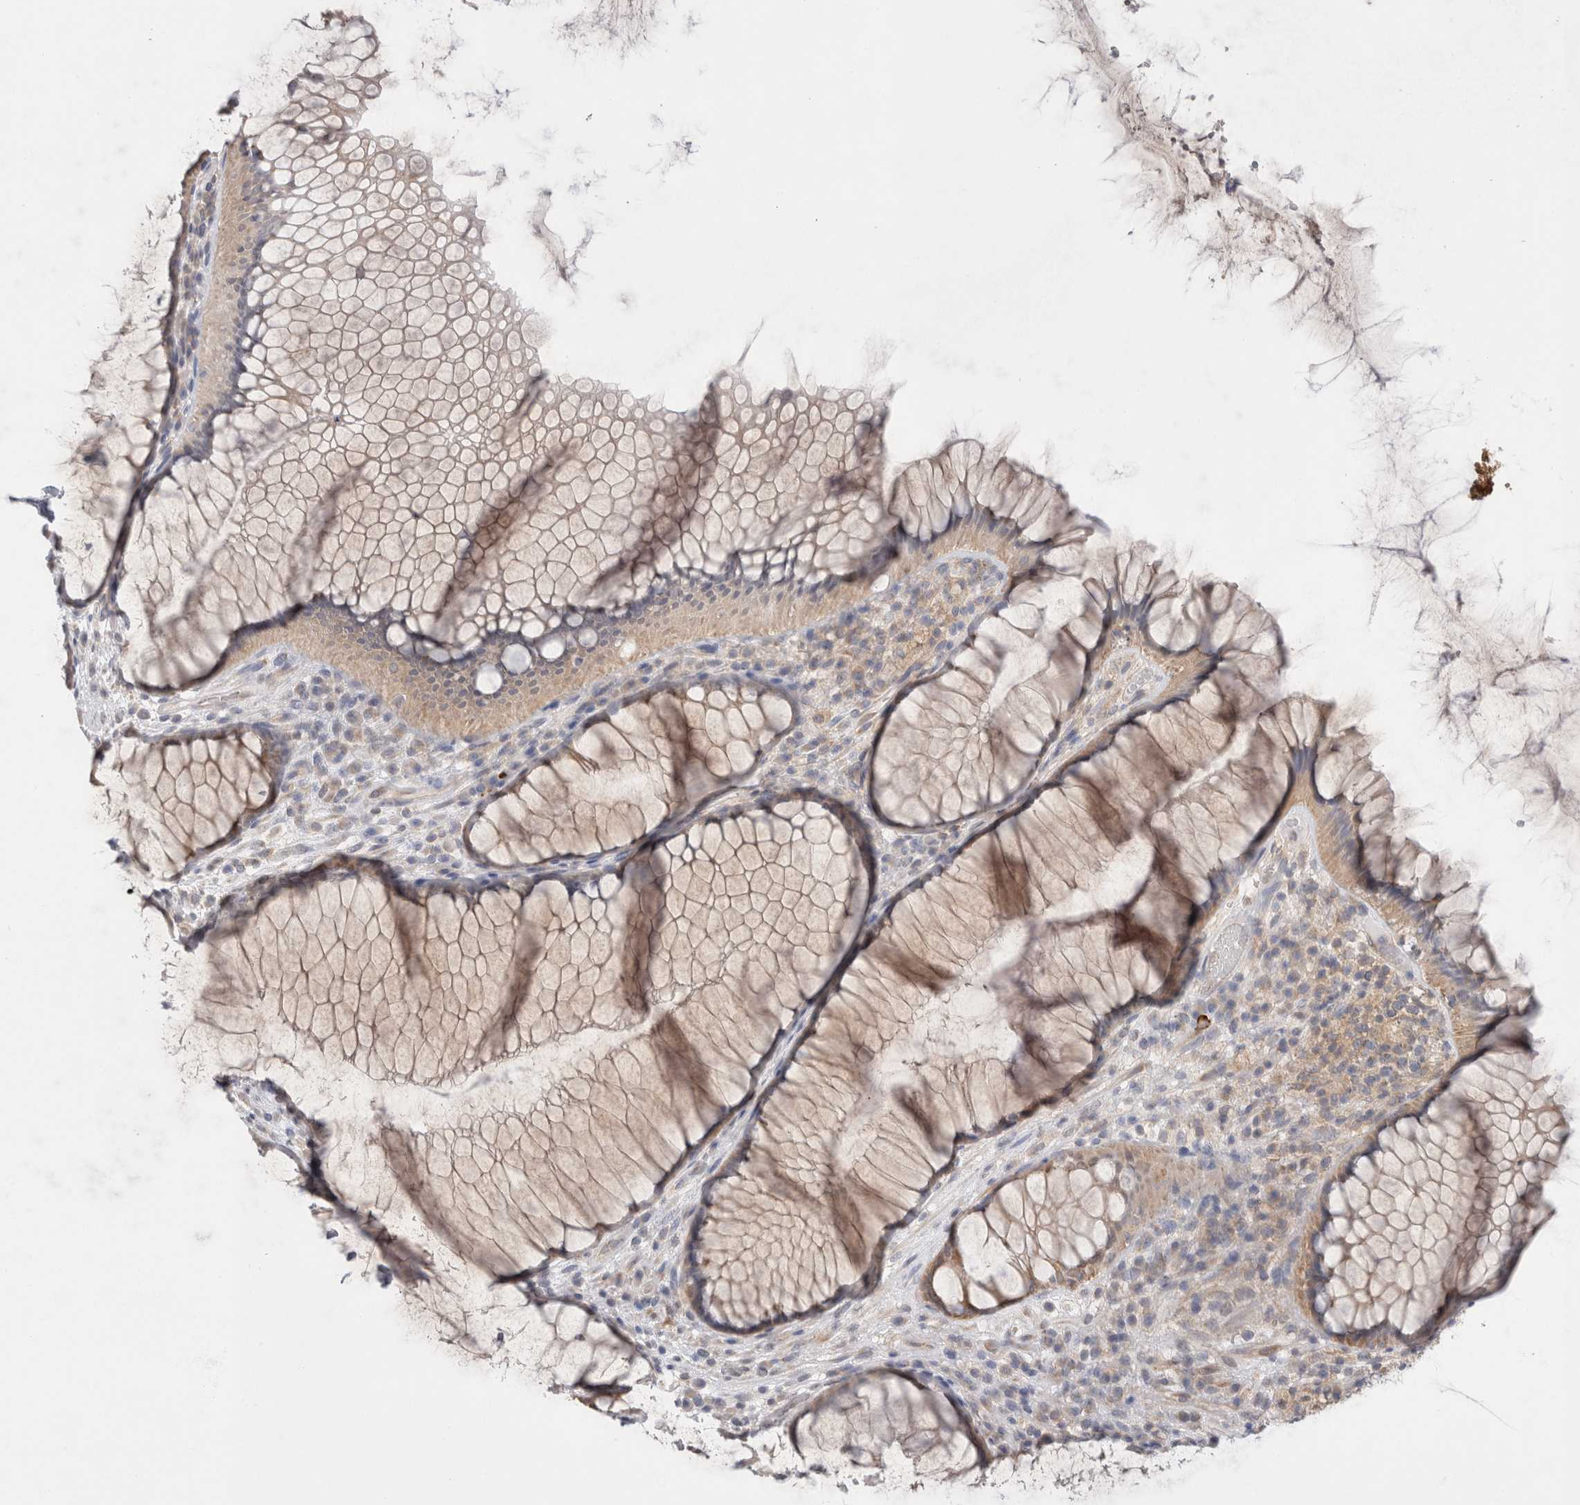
{"staining": {"intensity": "moderate", "quantity": ">75%", "location": "cytoplasmic/membranous"}, "tissue": "rectum", "cell_type": "Glandular cells", "image_type": "normal", "snomed": [{"axis": "morphology", "description": "Normal tissue, NOS"}, {"axis": "topography", "description": "Rectum"}], "caption": "Immunohistochemical staining of unremarkable rectum exhibits medium levels of moderate cytoplasmic/membranous expression in about >75% of glandular cells.", "gene": "NDOR1", "patient": {"sex": "male", "age": 51}}